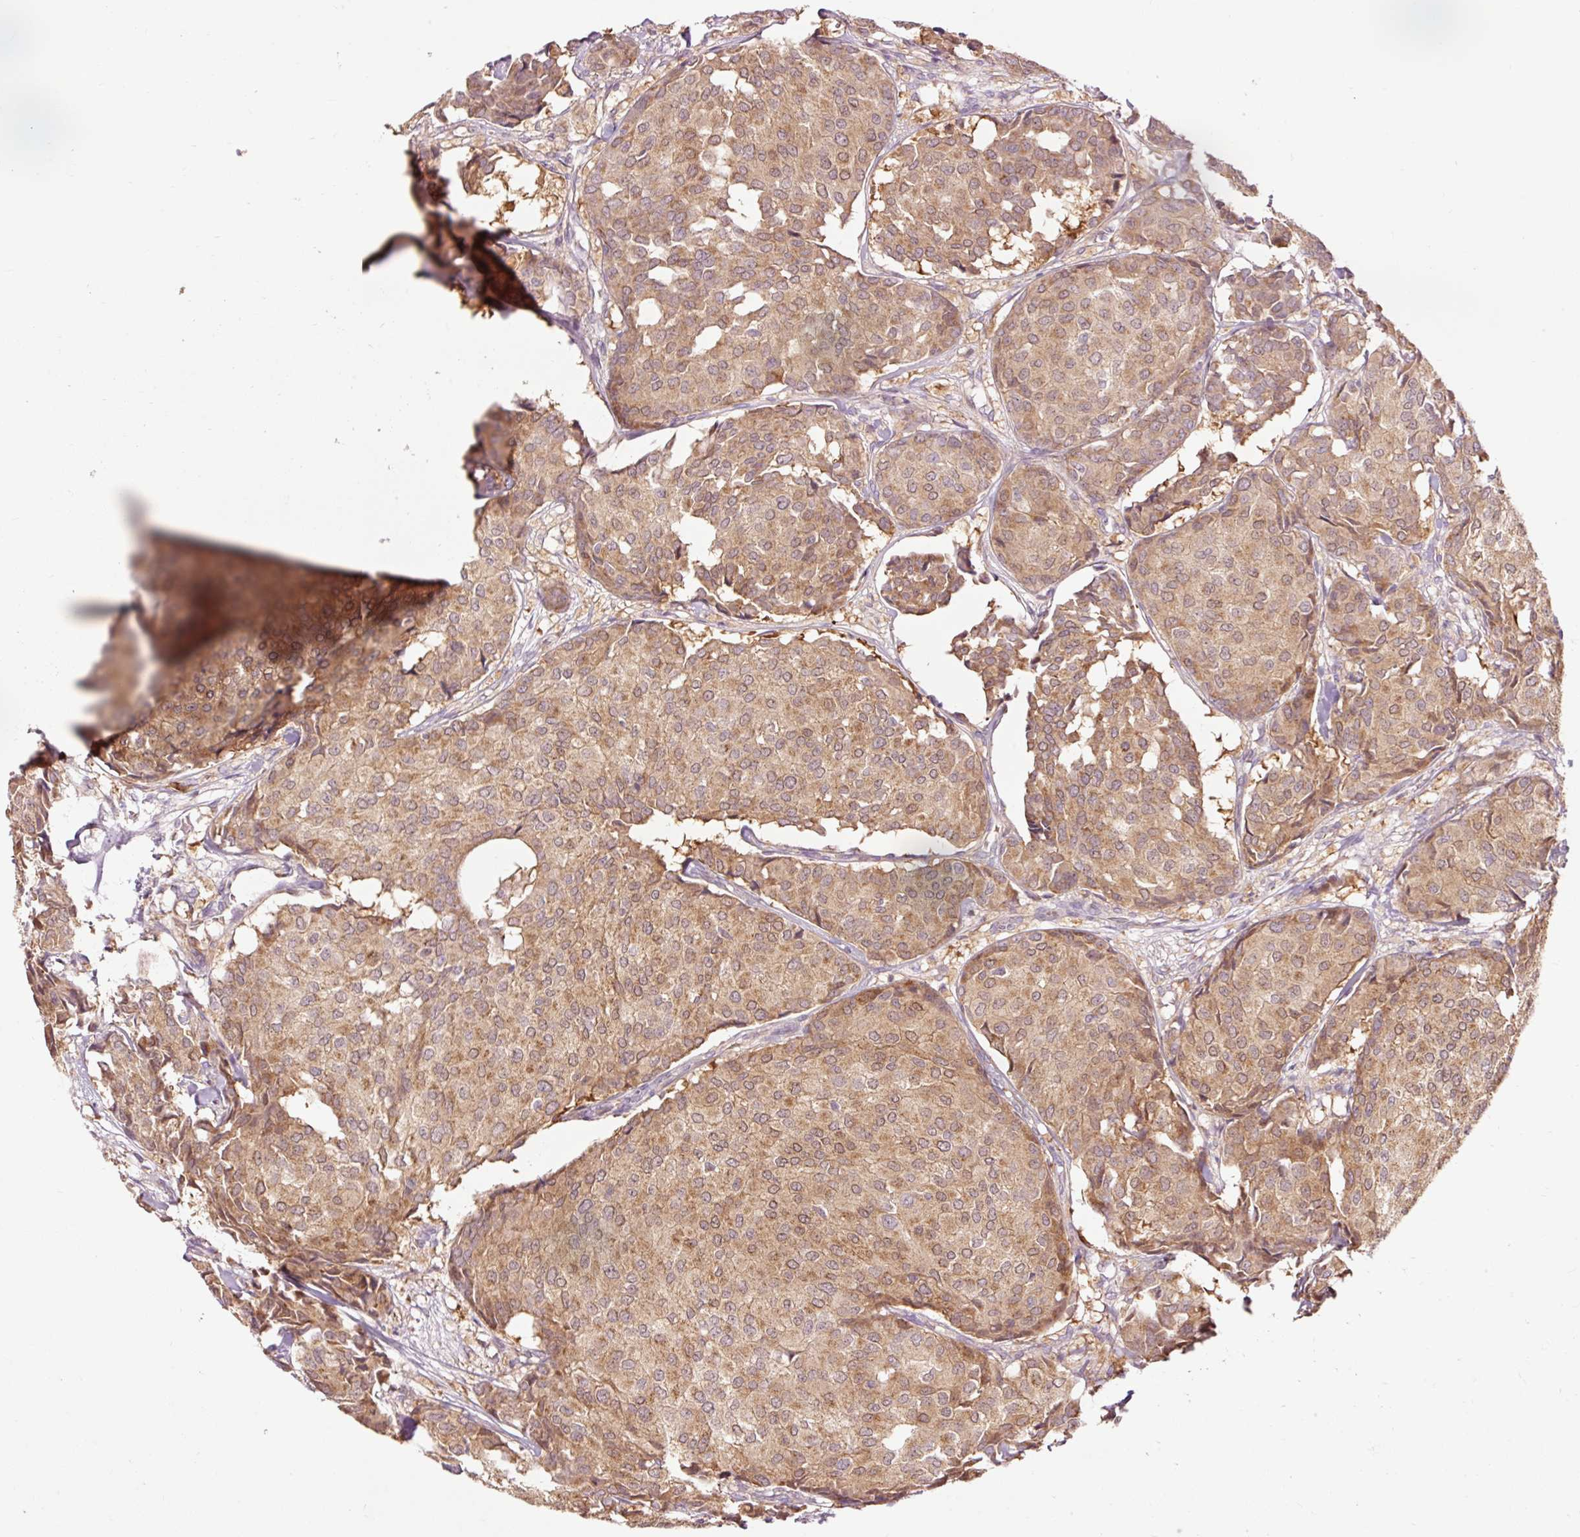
{"staining": {"intensity": "moderate", "quantity": ">75%", "location": "cytoplasmic/membranous"}, "tissue": "breast cancer", "cell_type": "Tumor cells", "image_type": "cancer", "snomed": [{"axis": "morphology", "description": "Duct carcinoma"}, {"axis": "topography", "description": "Breast"}], "caption": "Immunohistochemistry (IHC) of breast invasive ductal carcinoma displays medium levels of moderate cytoplasmic/membranous positivity in about >75% of tumor cells. (Brightfield microscopy of DAB IHC at high magnification).", "gene": "PRDX5", "patient": {"sex": "female", "age": 75}}